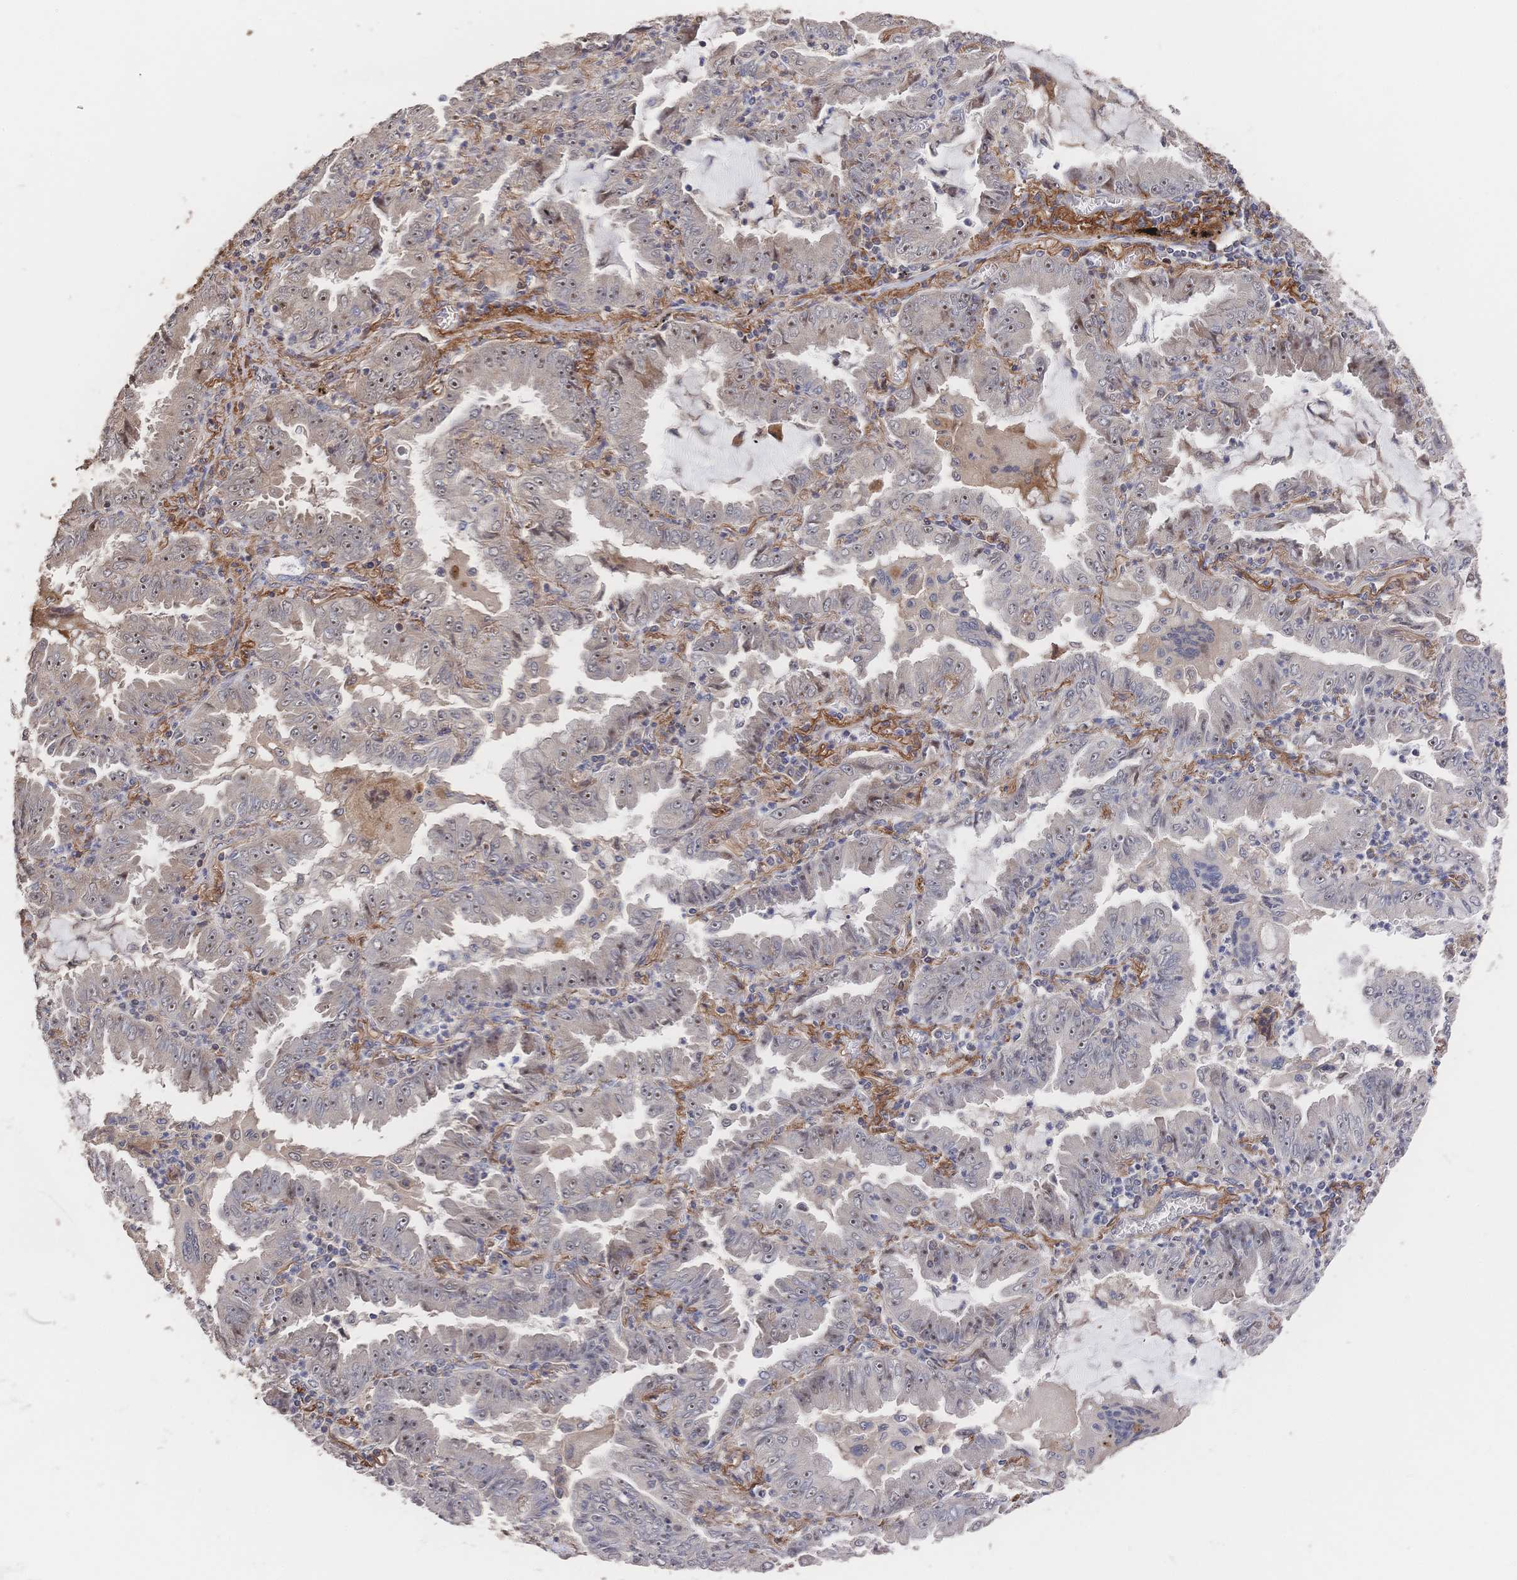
{"staining": {"intensity": "moderate", "quantity": ">75%", "location": "nuclear"}, "tissue": "lung cancer", "cell_type": "Tumor cells", "image_type": "cancer", "snomed": [{"axis": "morphology", "description": "Adenocarcinoma, NOS"}, {"axis": "topography", "description": "Lung"}], "caption": "Lung adenocarcinoma was stained to show a protein in brown. There is medium levels of moderate nuclear staining in approximately >75% of tumor cells.", "gene": "DNAJA4", "patient": {"sex": "female", "age": 52}}